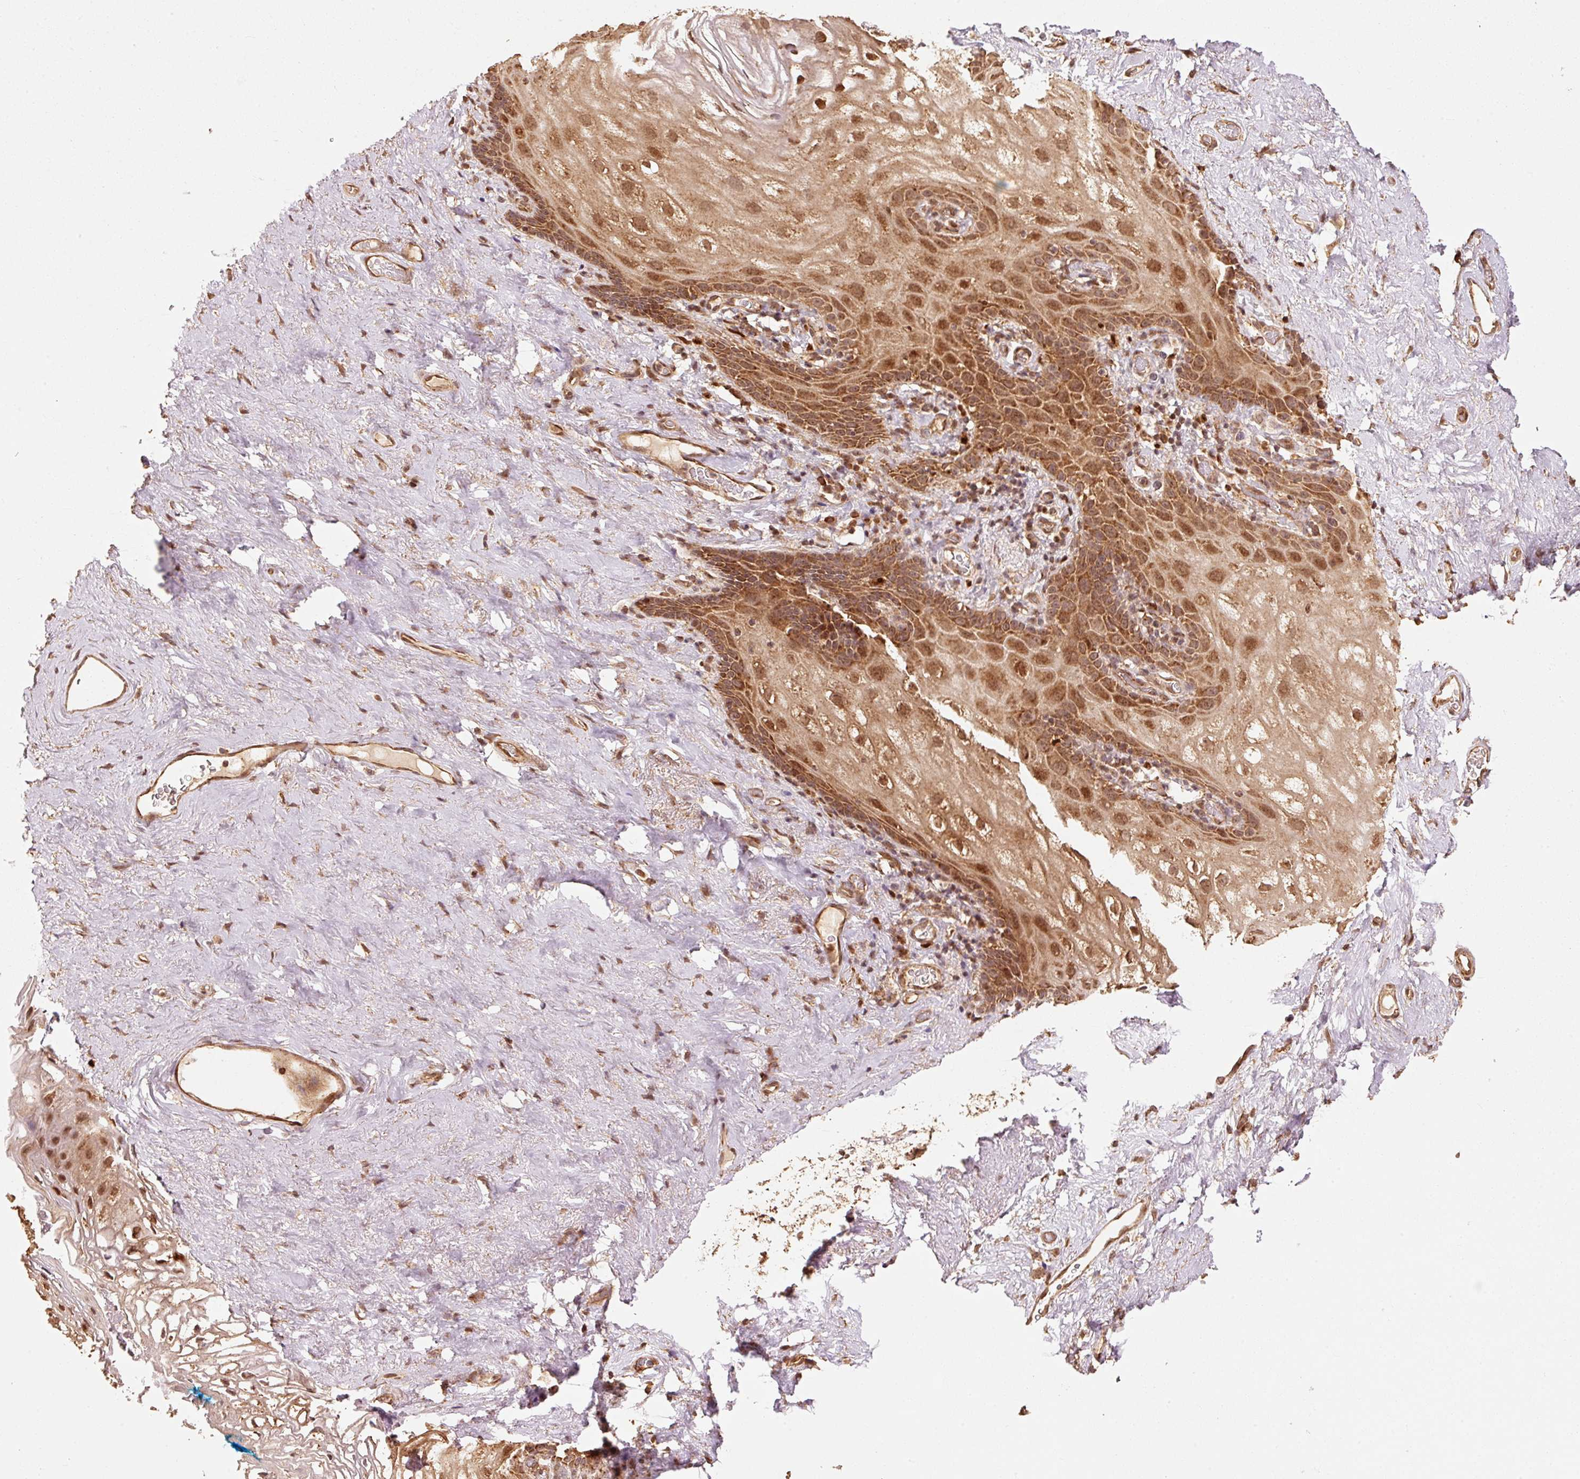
{"staining": {"intensity": "strong", "quantity": ">75%", "location": "cytoplasmic/membranous"}, "tissue": "vagina", "cell_type": "Squamous epithelial cells", "image_type": "normal", "snomed": [{"axis": "morphology", "description": "Normal tissue, NOS"}, {"axis": "topography", "description": "Vagina"}, {"axis": "topography", "description": "Peripheral nerve tissue"}], "caption": "This is a micrograph of IHC staining of normal vagina, which shows strong positivity in the cytoplasmic/membranous of squamous epithelial cells.", "gene": "MRPL16", "patient": {"sex": "female", "age": 71}}